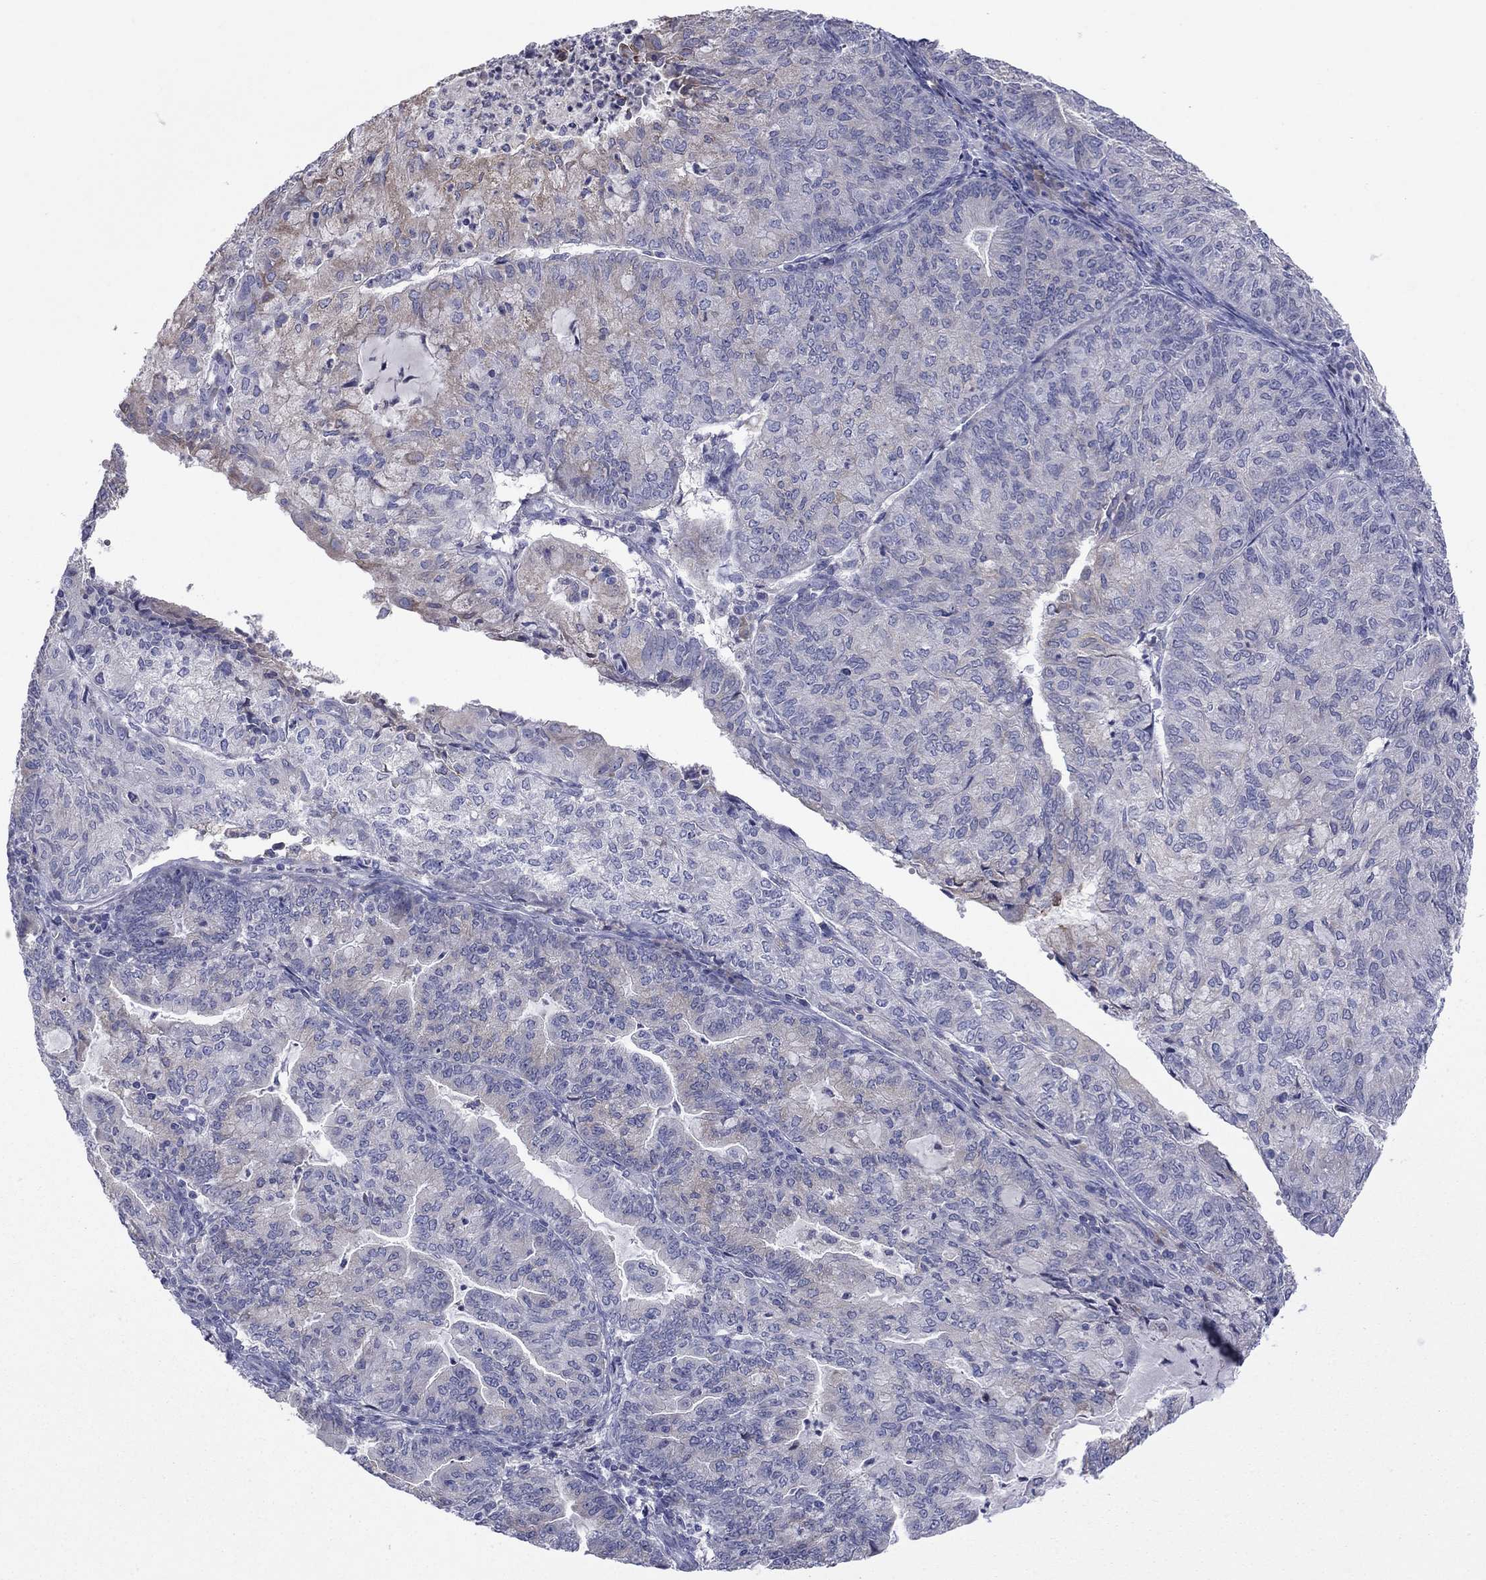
{"staining": {"intensity": "weak", "quantity": "<25%", "location": "cytoplasmic/membranous"}, "tissue": "endometrial cancer", "cell_type": "Tumor cells", "image_type": "cancer", "snomed": [{"axis": "morphology", "description": "Adenocarcinoma, NOS"}, {"axis": "topography", "description": "Endometrium"}], "caption": "This is an immunohistochemistry image of endometrial cancer (adenocarcinoma). There is no expression in tumor cells.", "gene": "TMPRSS11A", "patient": {"sex": "female", "age": 82}}